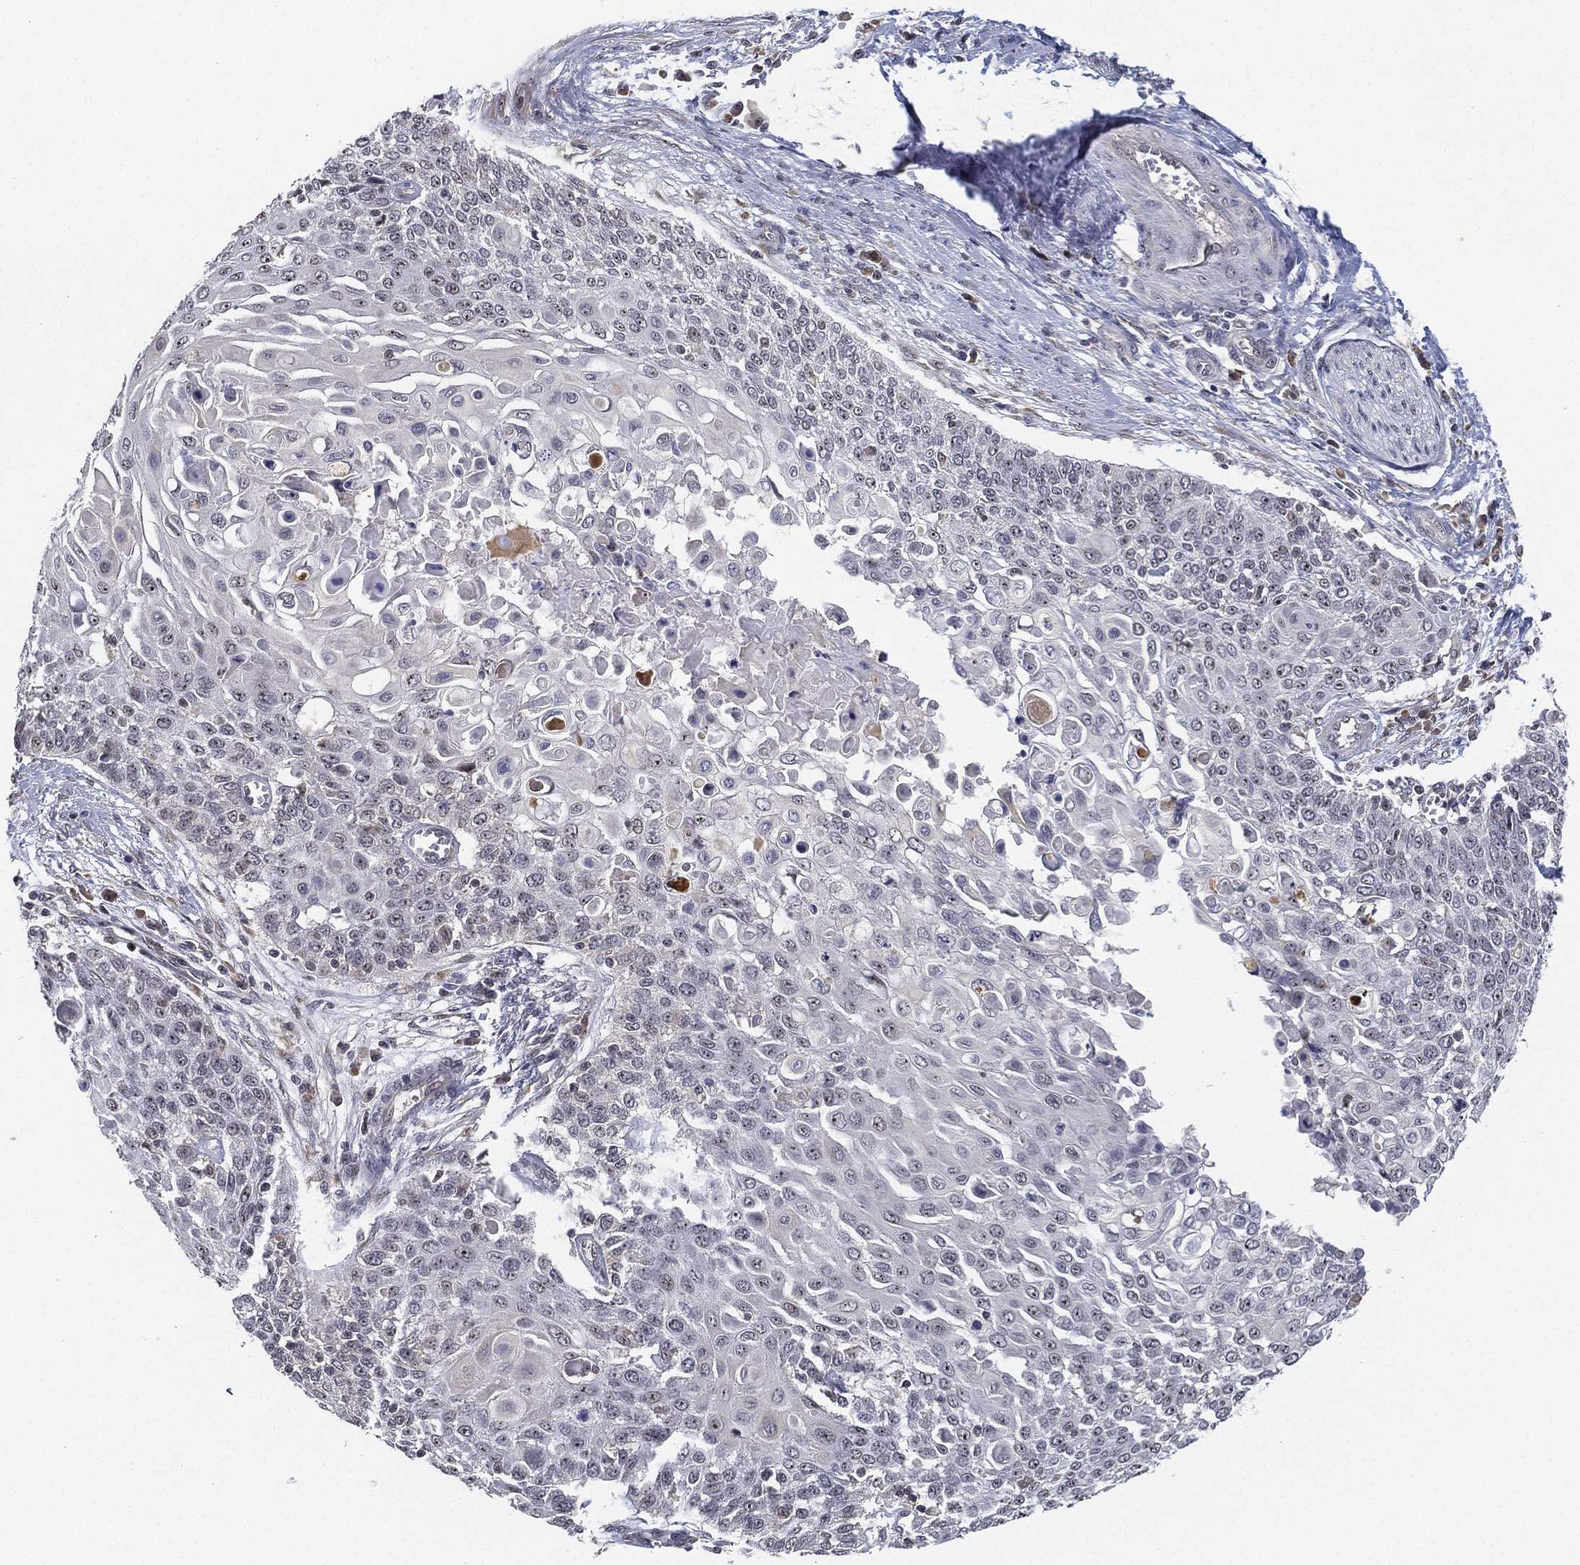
{"staining": {"intensity": "weak", "quantity": "<25%", "location": "nuclear"}, "tissue": "cervical cancer", "cell_type": "Tumor cells", "image_type": "cancer", "snomed": [{"axis": "morphology", "description": "Squamous cell carcinoma, NOS"}, {"axis": "topography", "description": "Cervix"}], "caption": "Immunohistochemistry image of human cervical cancer stained for a protein (brown), which demonstrates no positivity in tumor cells.", "gene": "PPP1R16B", "patient": {"sex": "female", "age": 39}}